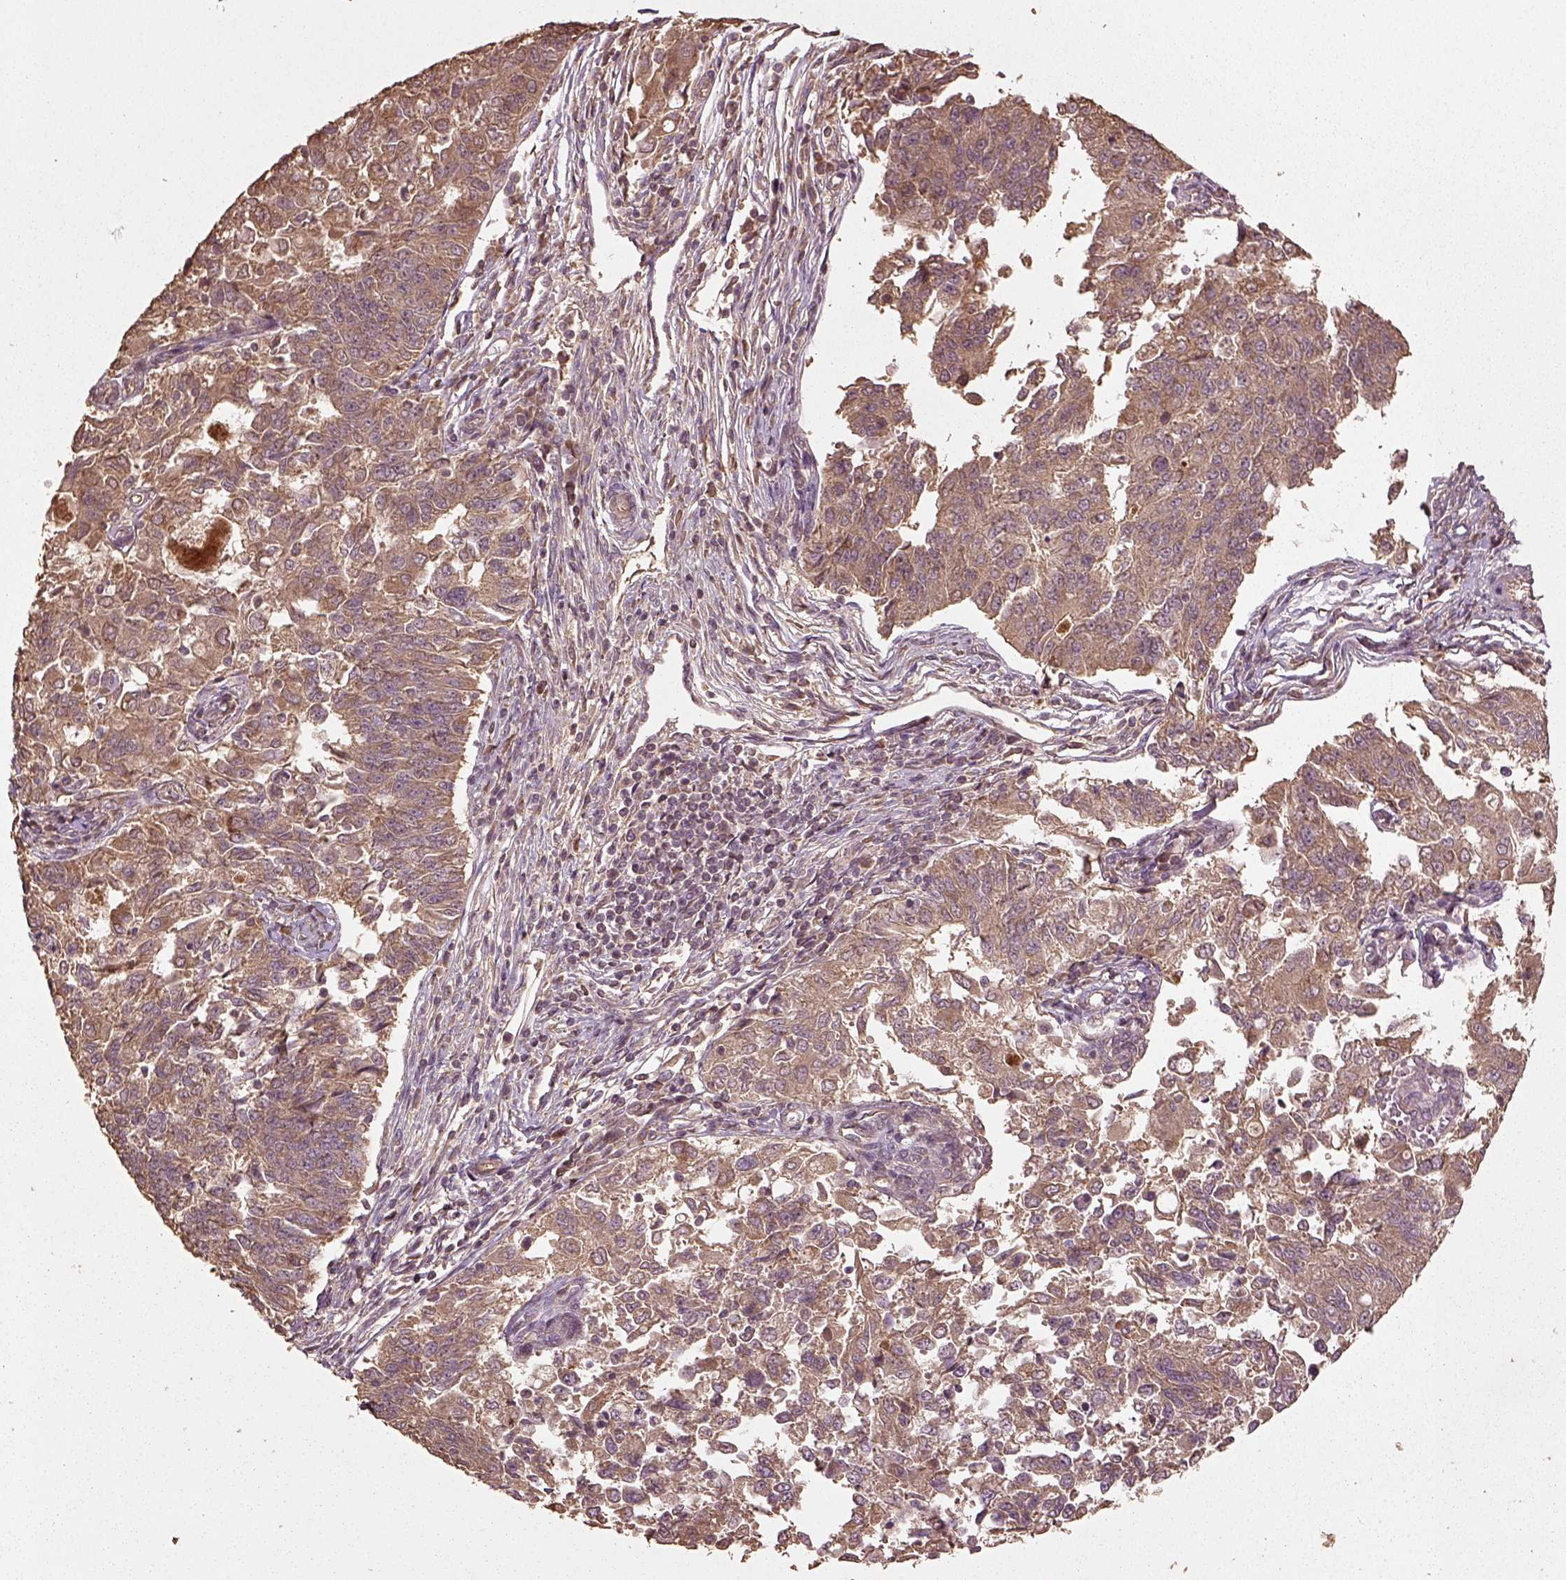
{"staining": {"intensity": "moderate", "quantity": ">75%", "location": "cytoplasmic/membranous"}, "tissue": "endometrial cancer", "cell_type": "Tumor cells", "image_type": "cancer", "snomed": [{"axis": "morphology", "description": "Adenocarcinoma, NOS"}, {"axis": "topography", "description": "Endometrium"}], "caption": "A high-resolution photomicrograph shows IHC staining of adenocarcinoma (endometrial), which reveals moderate cytoplasmic/membranous expression in approximately >75% of tumor cells.", "gene": "ERV3-1", "patient": {"sex": "female", "age": 43}}